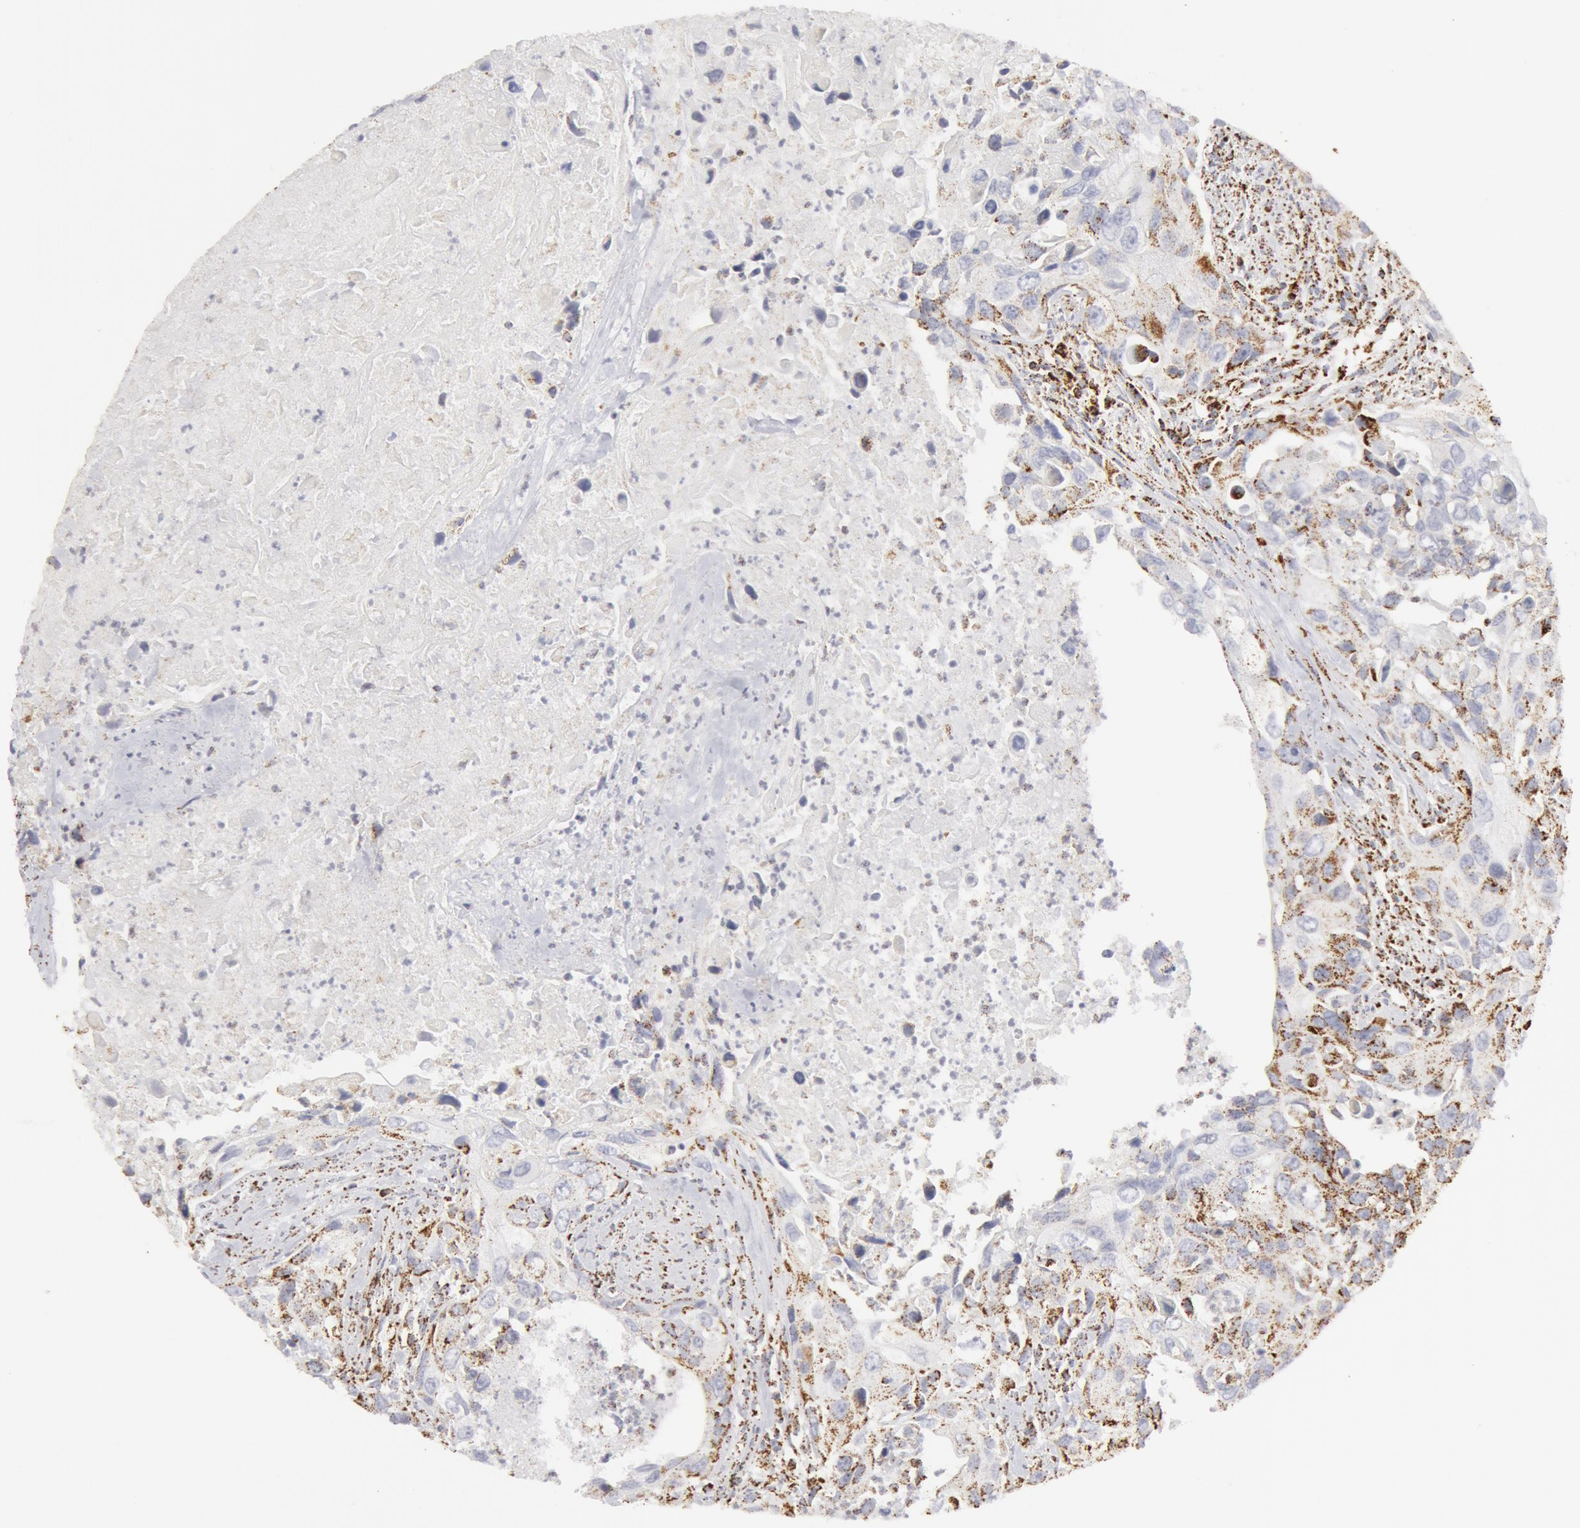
{"staining": {"intensity": "moderate", "quantity": "<25%", "location": "cytoplasmic/membranous"}, "tissue": "urothelial cancer", "cell_type": "Tumor cells", "image_type": "cancer", "snomed": [{"axis": "morphology", "description": "Urothelial carcinoma, High grade"}, {"axis": "topography", "description": "Urinary bladder"}], "caption": "Immunohistochemistry of human urothelial carcinoma (high-grade) shows low levels of moderate cytoplasmic/membranous expression in approximately <25% of tumor cells. (DAB IHC with brightfield microscopy, high magnification).", "gene": "ATP5F1B", "patient": {"sex": "male", "age": 71}}